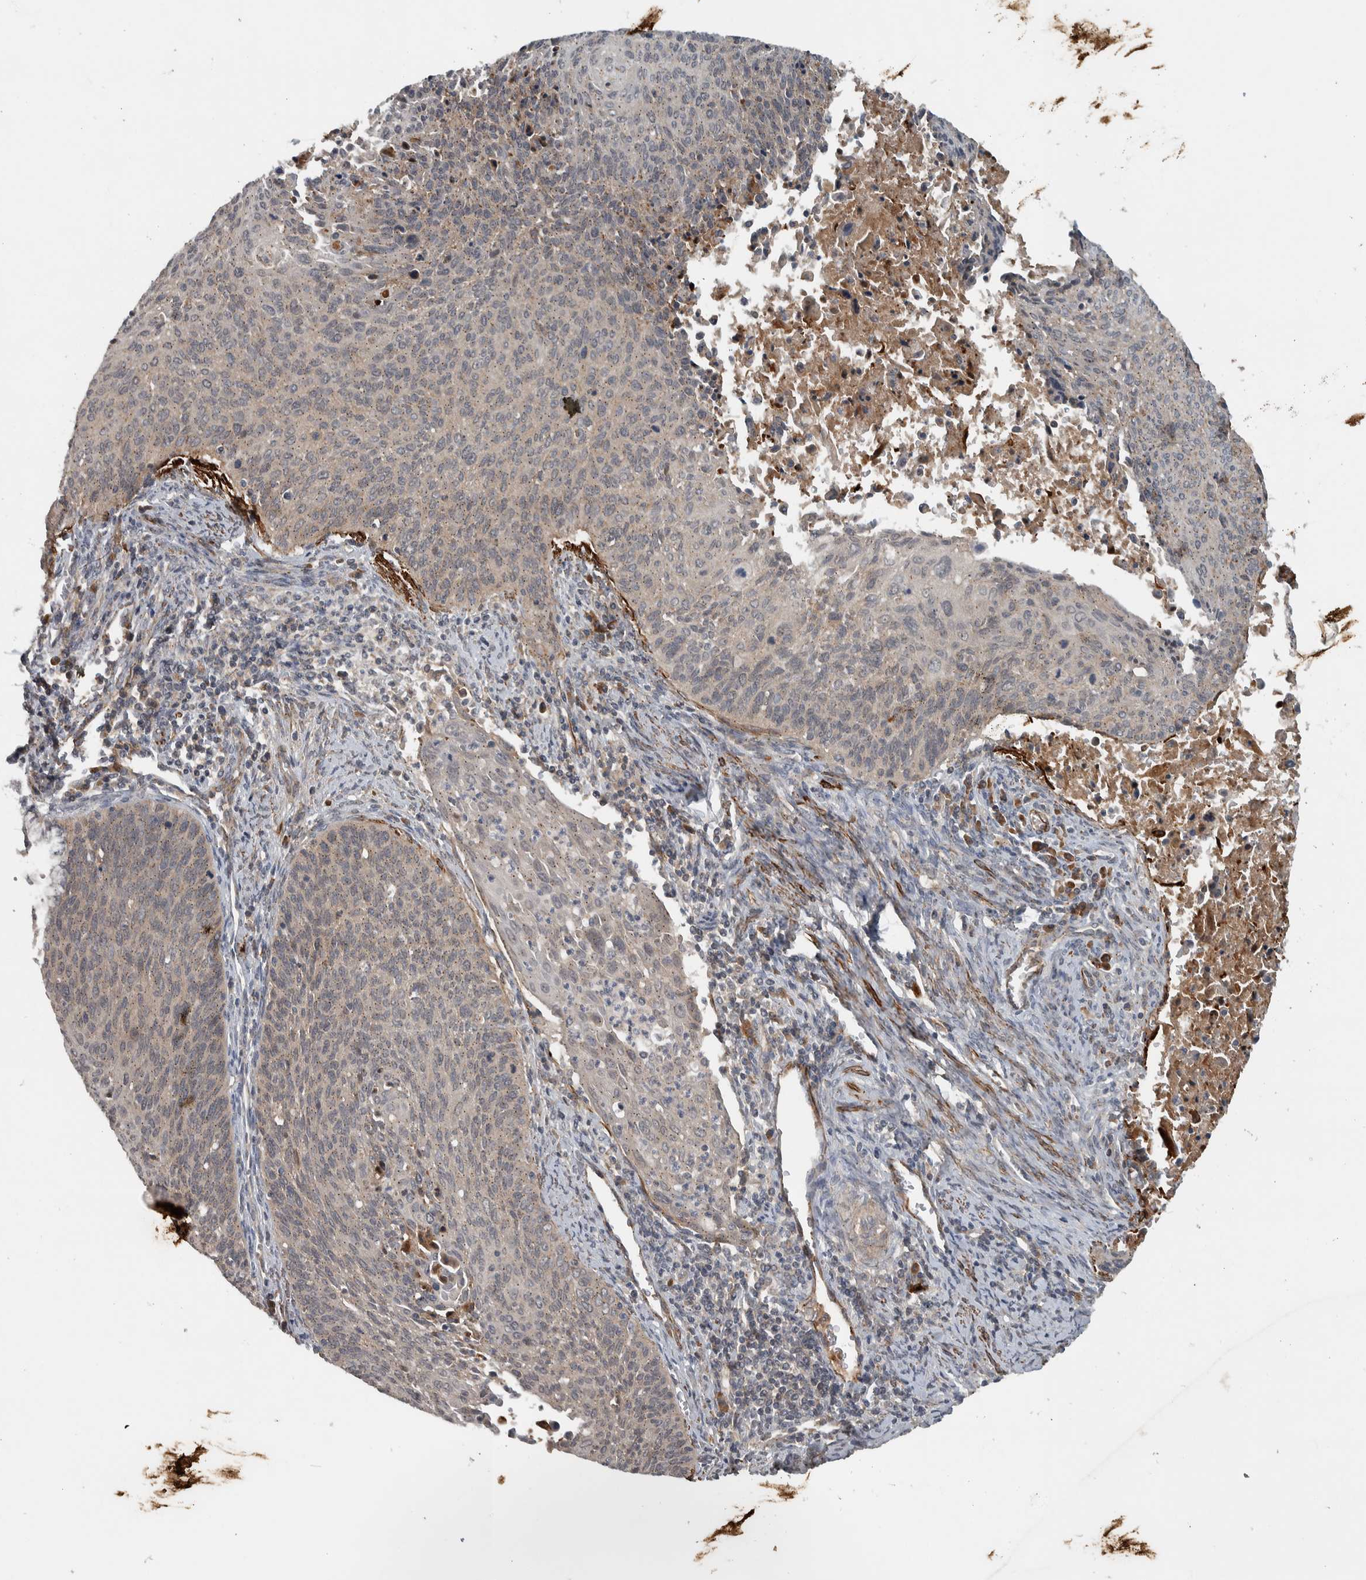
{"staining": {"intensity": "weak", "quantity": "<25%", "location": "cytoplasmic/membranous"}, "tissue": "cervical cancer", "cell_type": "Tumor cells", "image_type": "cancer", "snomed": [{"axis": "morphology", "description": "Squamous cell carcinoma, NOS"}, {"axis": "topography", "description": "Cervix"}], "caption": "Immunohistochemistry micrograph of cervical cancer (squamous cell carcinoma) stained for a protein (brown), which displays no expression in tumor cells.", "gene": "LBHD1", "patient": {"sex": "female", "age": 55}}